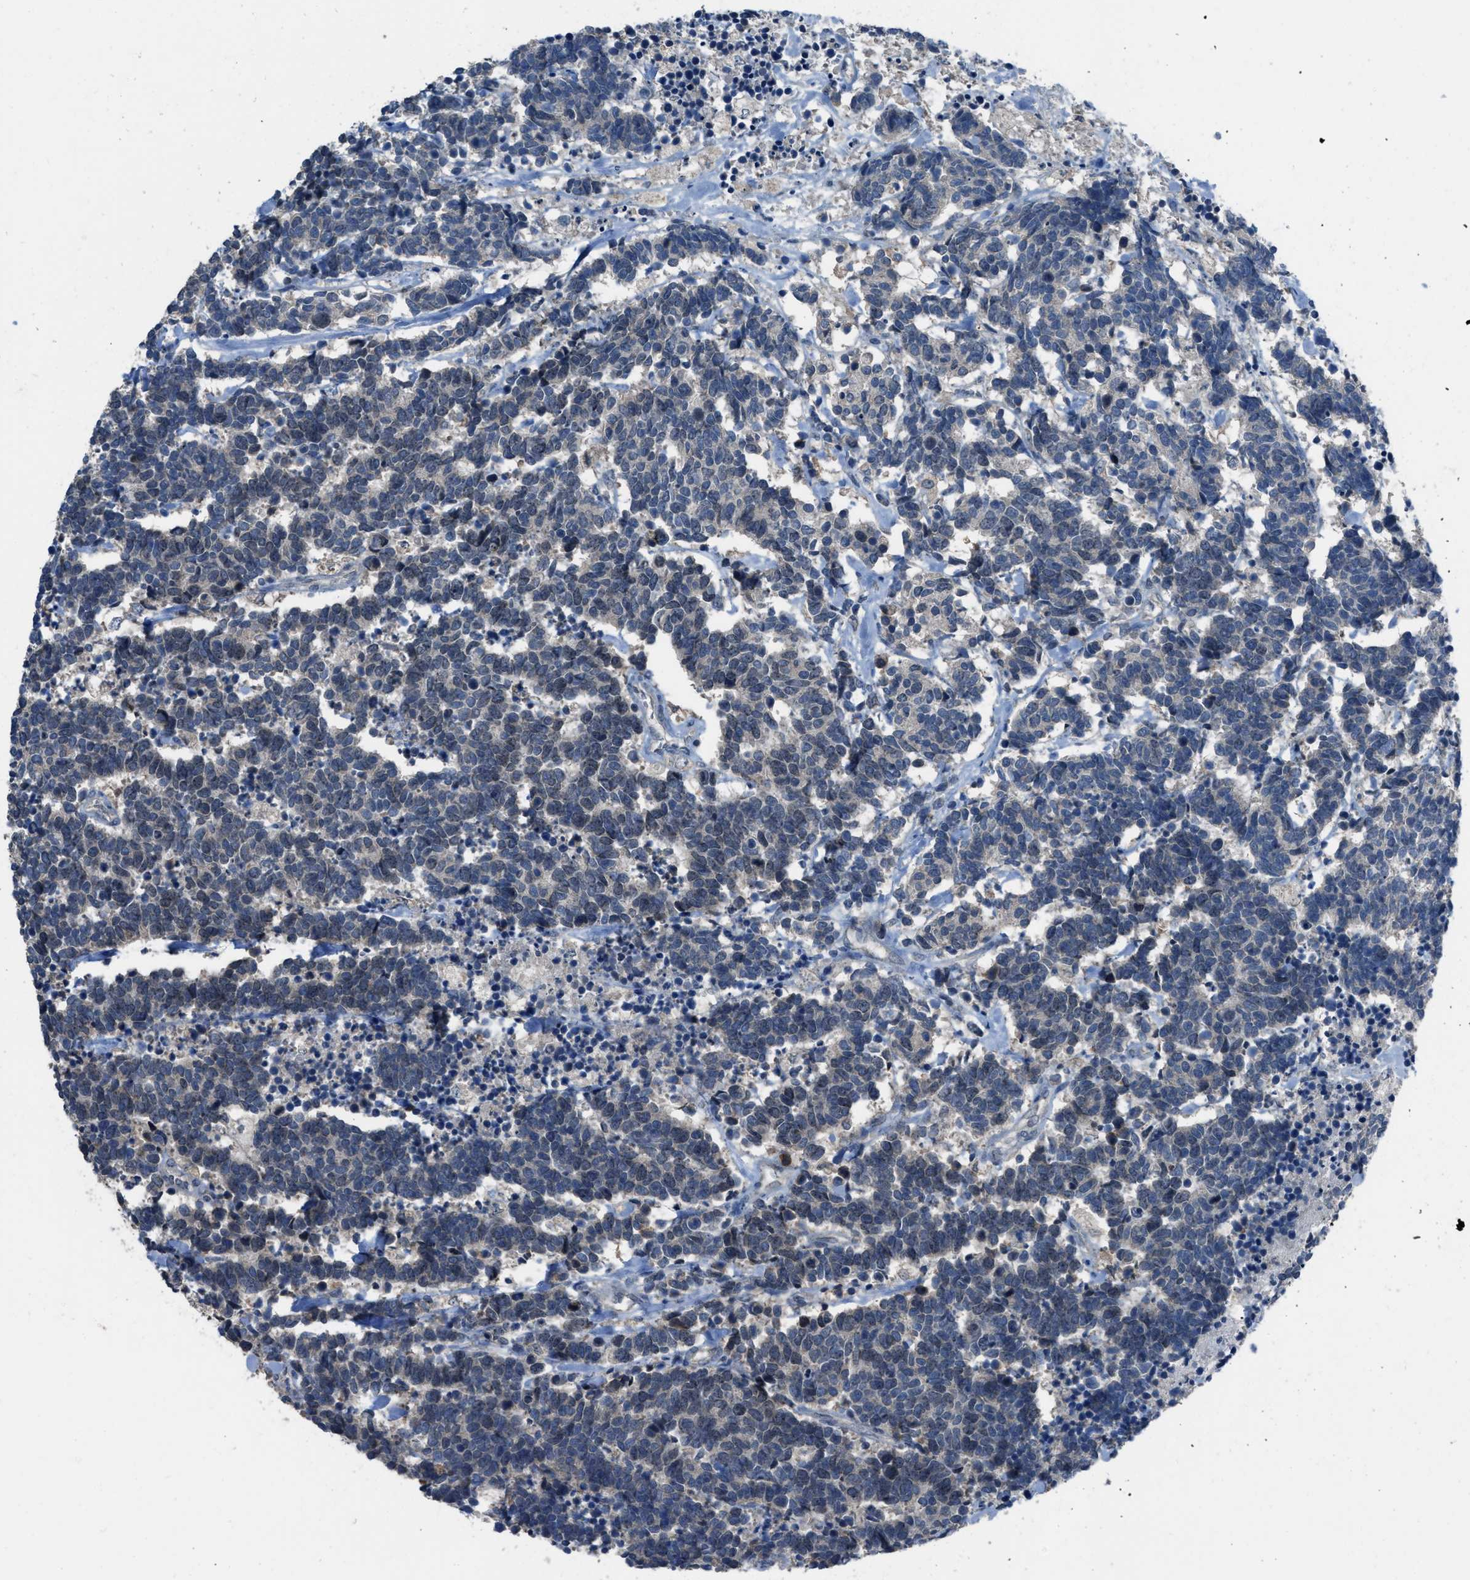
{"staining": {"intensity": "weak", "quantity": "25%-75%", "location": "cytoplasmic/membranous"}, "tissue": "carcinoid", "cell_type": "Tumor cells", "image_type": "cancer", "snomed": [{"axis": "morphology", "description": "Carcinoma, NOS"}, {"axis": "morphology", "description": "Carcinoid, malignant, NOS"}, {"axis": "topography", "description": "Urinary bladder"}], "caption": "An IHC image of neoplastic tissue is shown. Protein staining in brown highlights weak cytoplasmic/membranous positivity in carcinoid within tumor cells.", "gene": "MIS18A", "patient": {"sex": "male", "age": 57}}